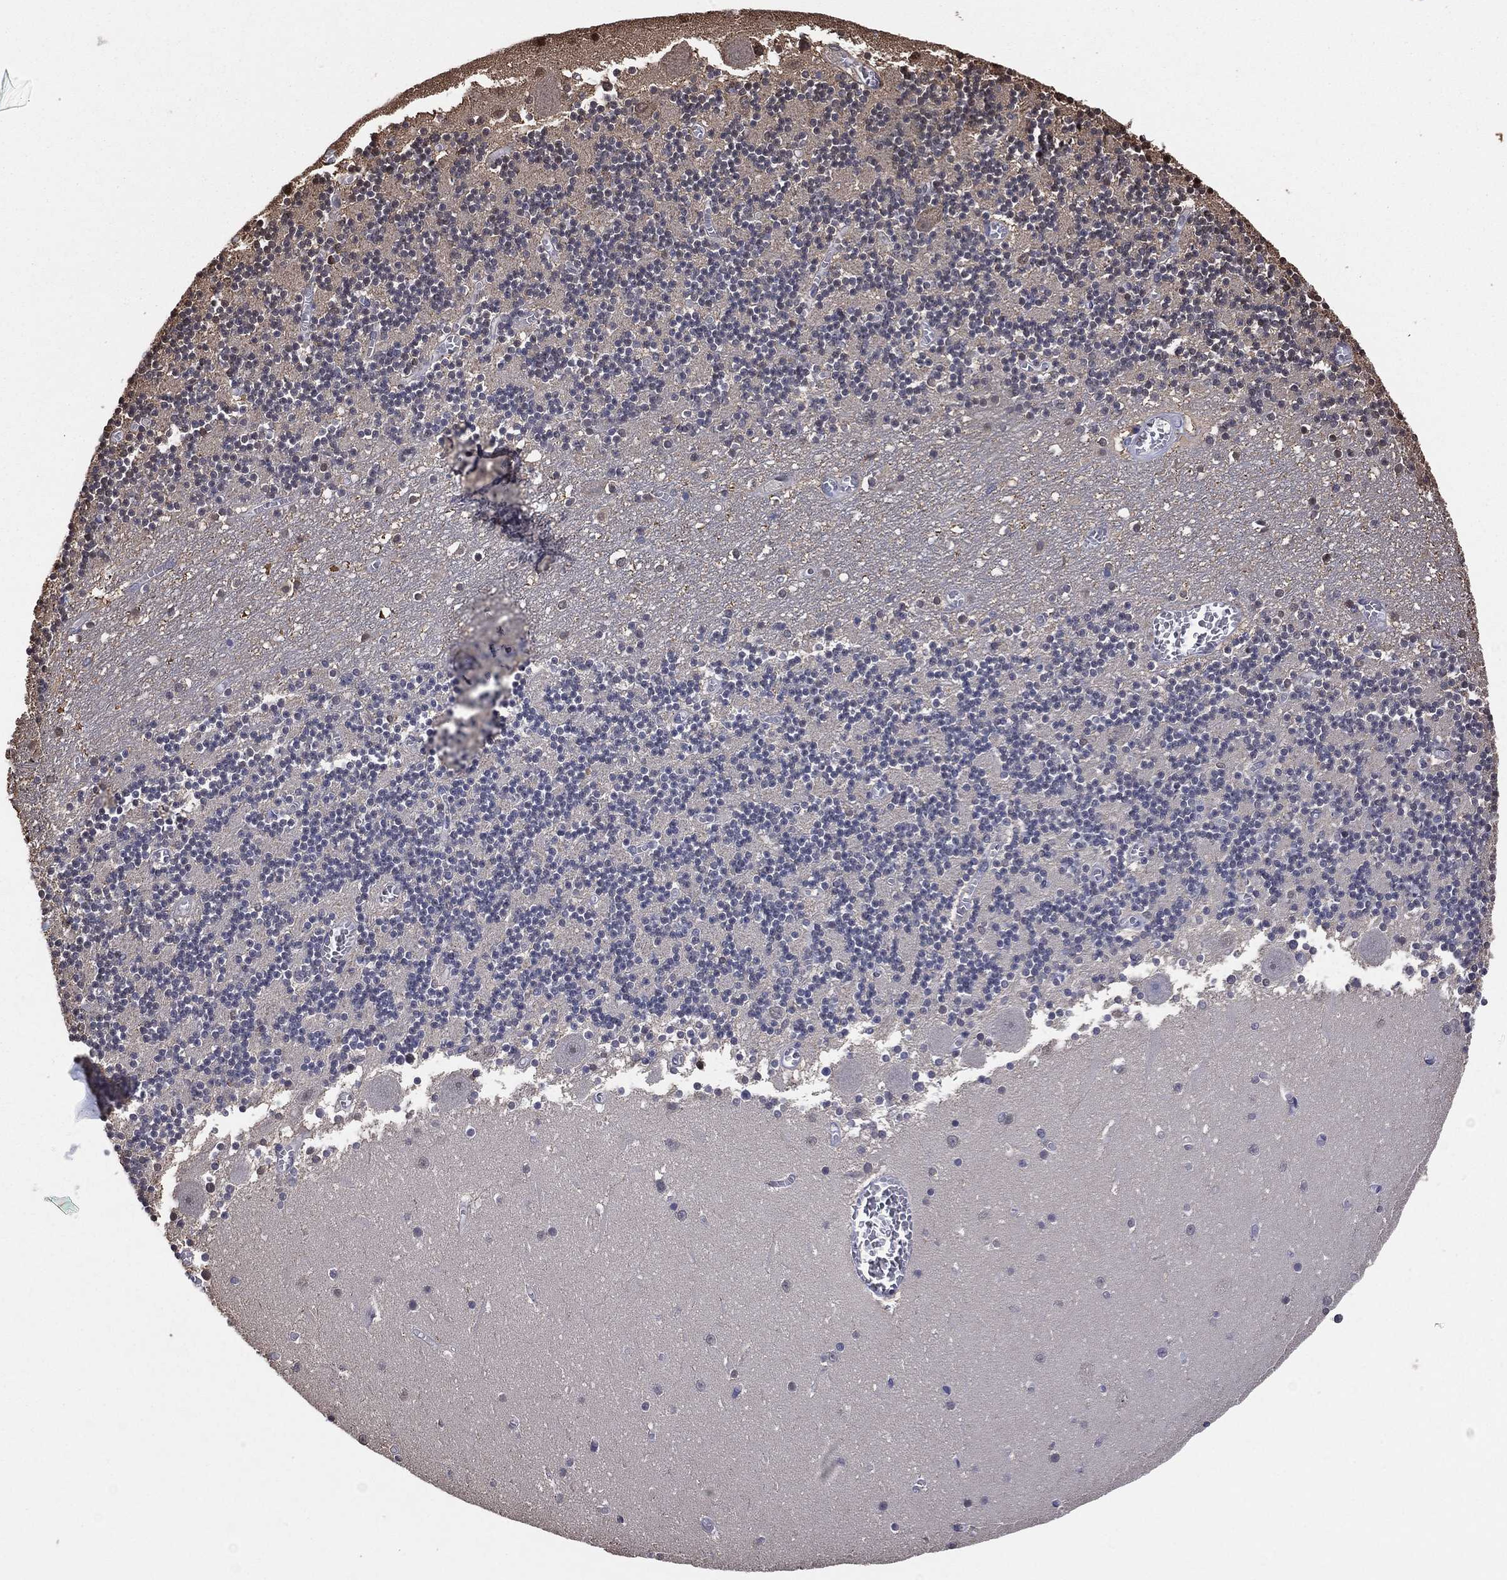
{"staining": {"intensity": "negative", "quantity": "none", "location": "none"}, "tissue": "cerebellum", "cell_type": "Cells in granular layer", "image_type": "normal", "snomed": [{"axis": "morphology", "description": "Normal tissue, NOS"}, {"axis": "topography", "description": "Cerebellum"}], "caption": "Cells in granular layer show no significant staining in normal cerebellum. (Stains: DAB immunohistochemistry with hematoxylin counter stain, Microscopy: brightfield microscopy at high magnification).", "gene": "GAPDH", "patient": {"sex": "female", "age": 28}}